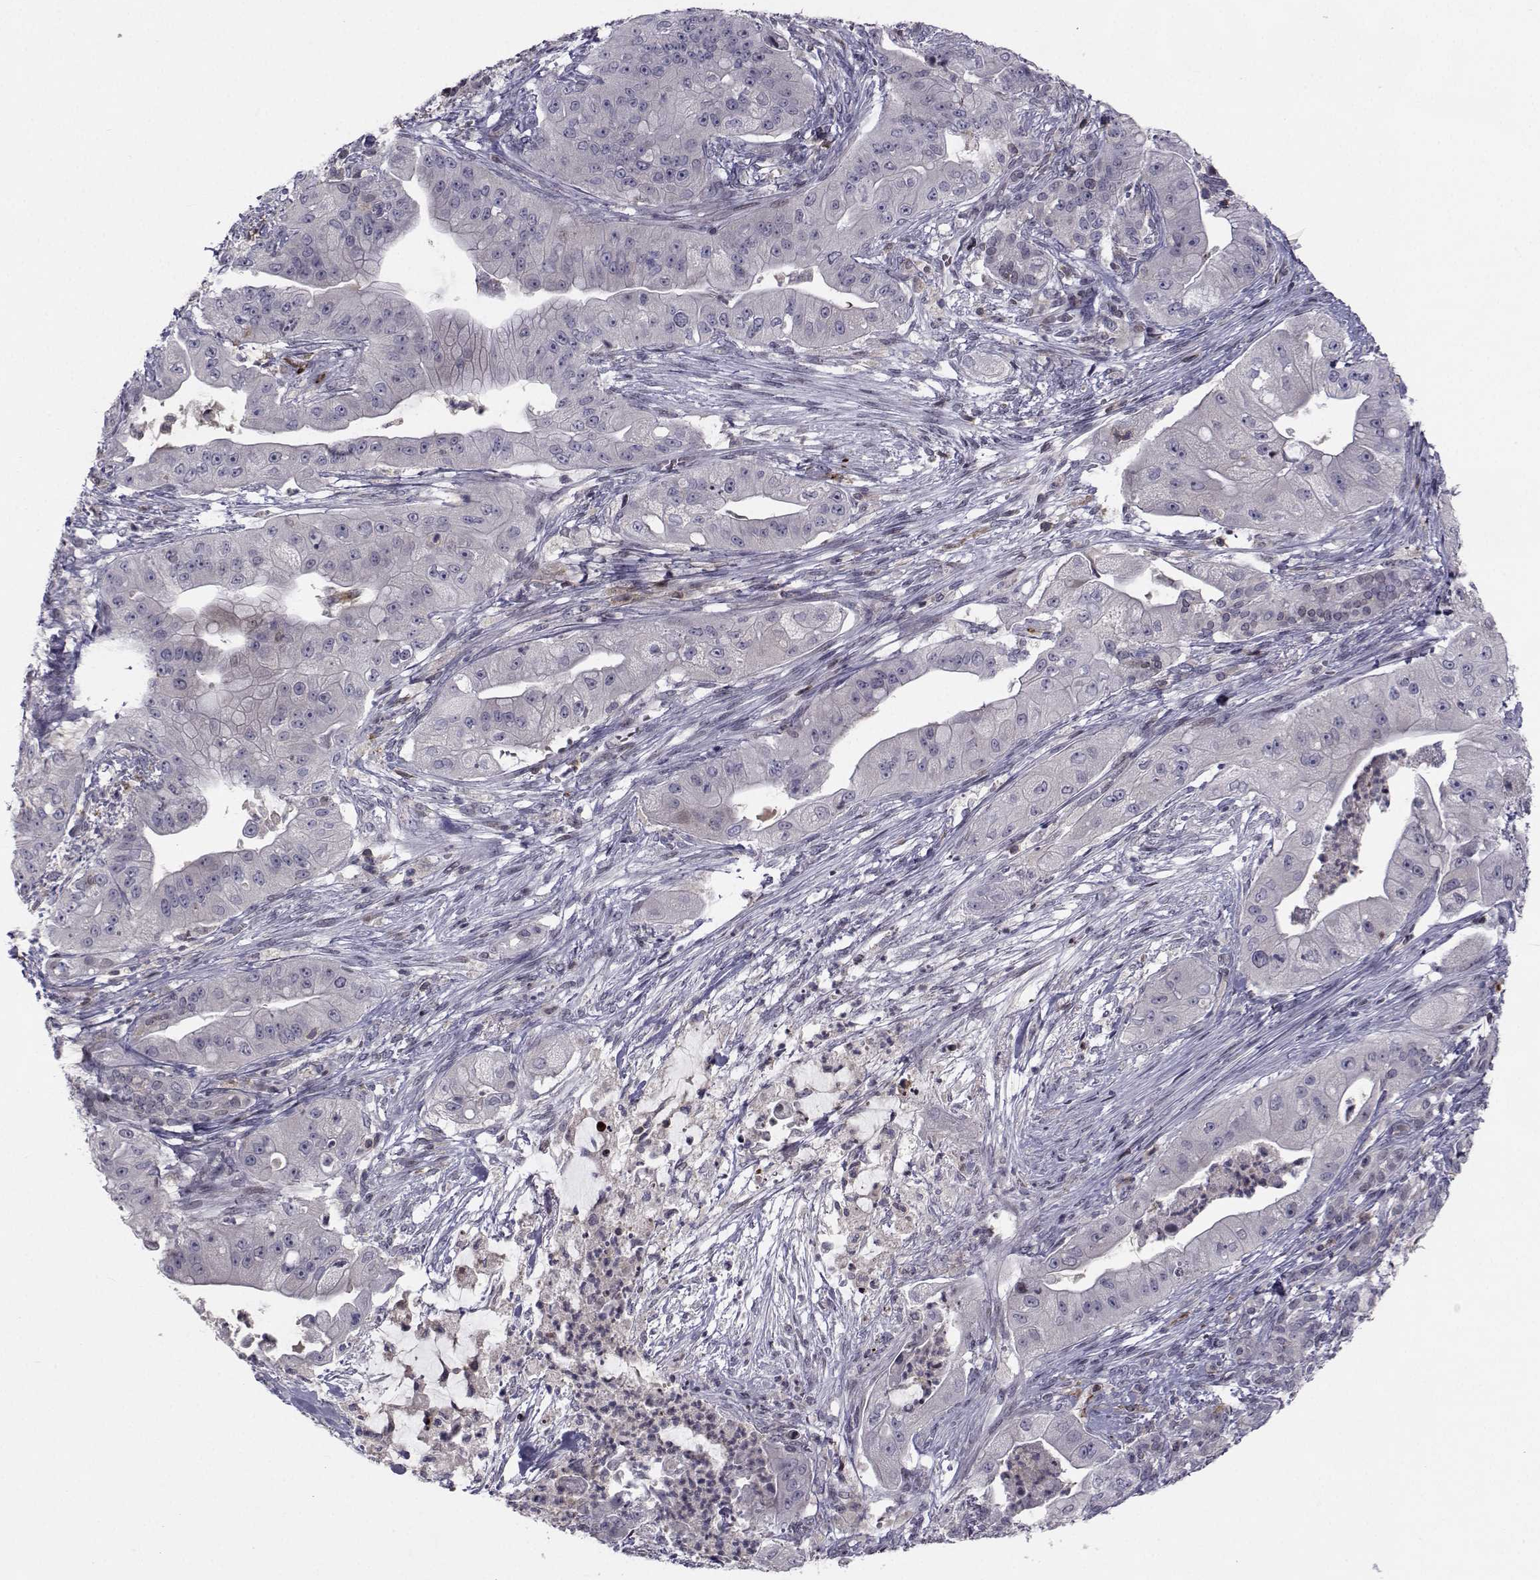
{"staining": {"intensity": "negative", "quantity": "none", "location": "none"}, "tissue": "pancreatic cancer", "cell_type": "Tumor cells", "image_type": "cancer", "snomed": [{"axis": "morphology", "description": "Normal tissue, NOS"}, {"axis": "morphology", "description": "Inflammation, NOS"}, {"axis": "morphology", "description": "Adenocarcinoma, NOS"}, {"axis": "topography", "description": "Pancreas"}], "caption": "Immunohistochemistry (IHC) of pancreatic cancer (adenocarcinoma) reveals no positivity in tumor cells. (Brightfield microscopy of DAB (3,3'-diaminobenzidine) immunohistochemistry at high magnification).", "gene": "PCP4L1", "patient": {"sex": "male", "age": 57}}